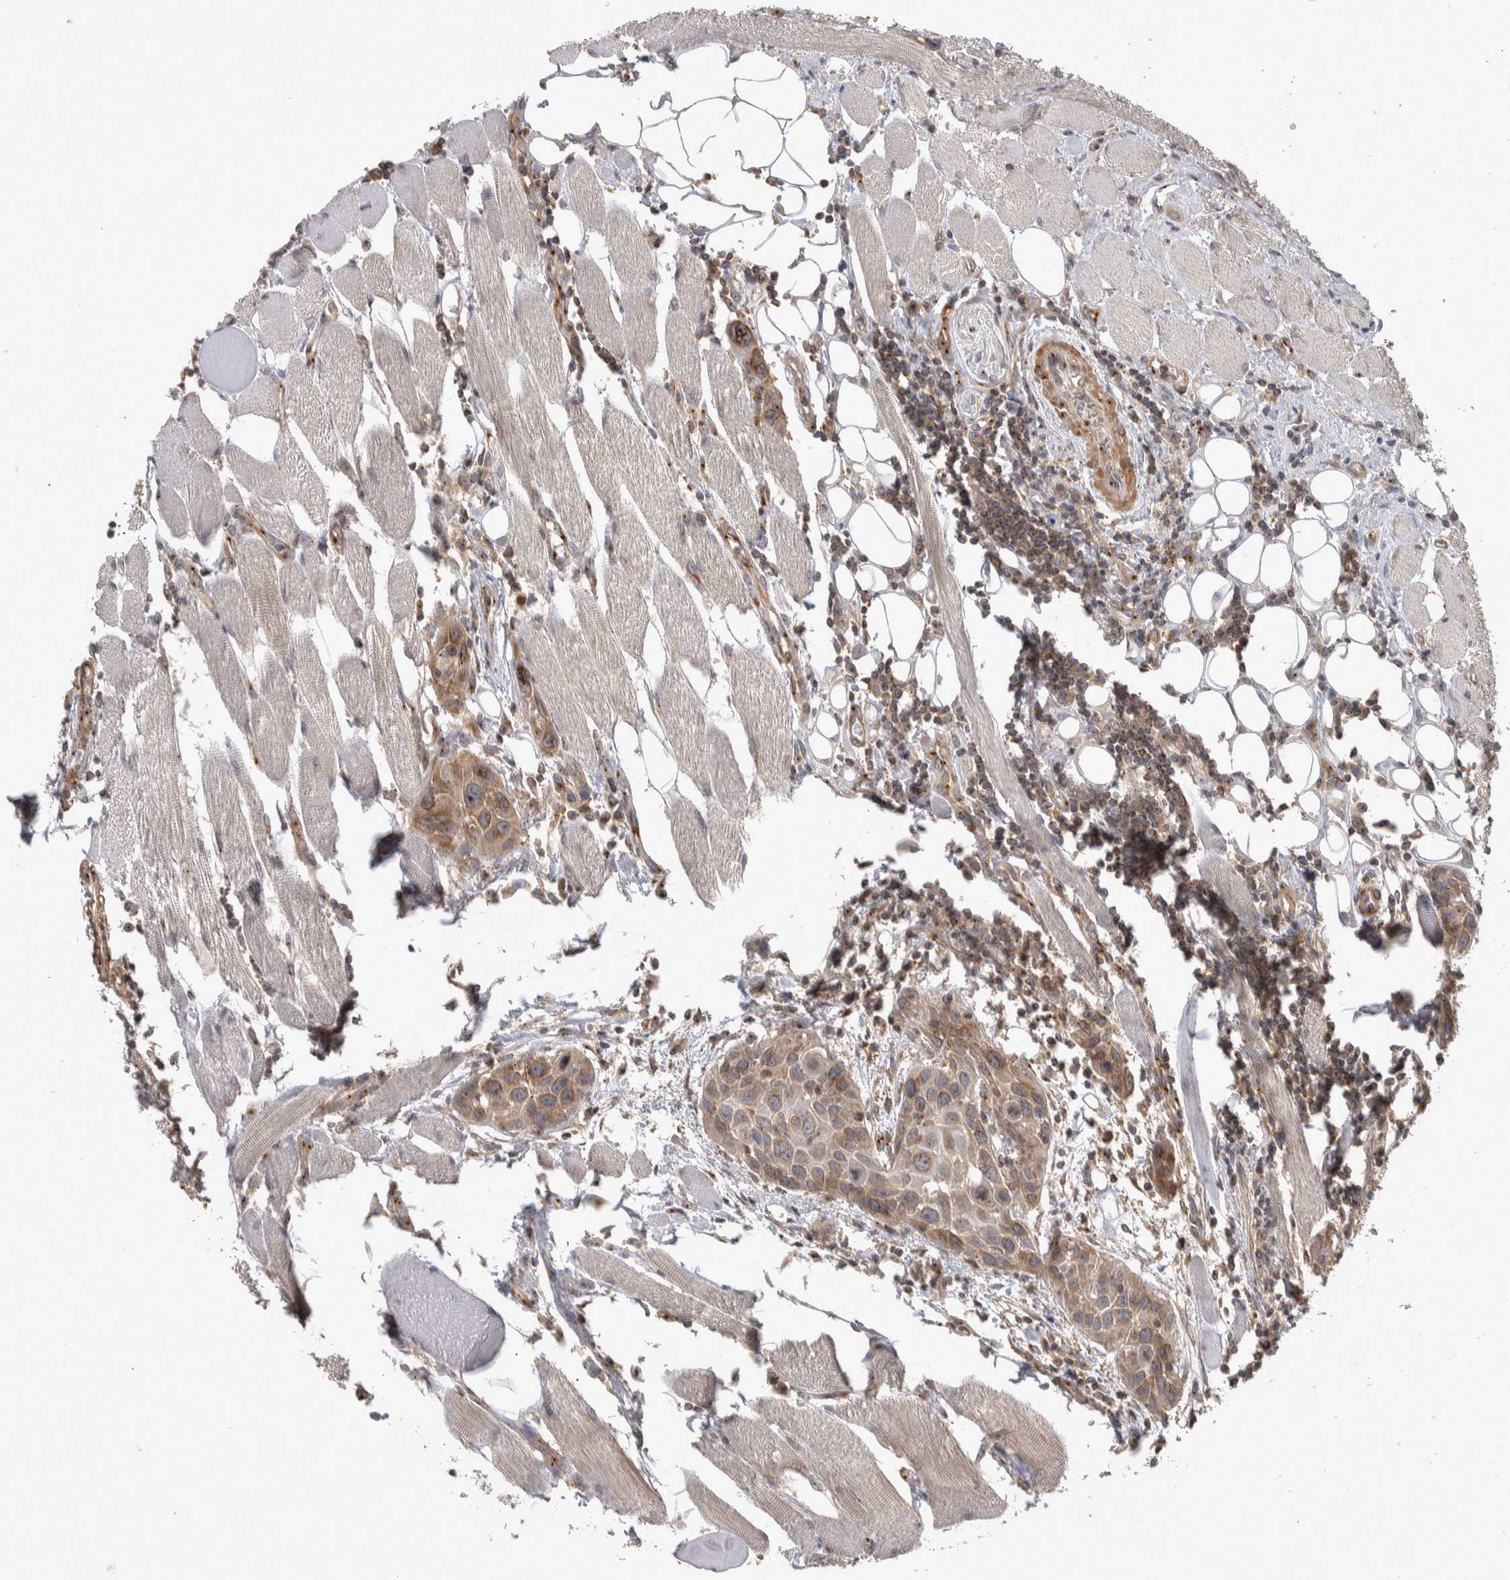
{"staining": {"intensity": "moderate", "quantity": ">75%", "location": "cytoplasmic/membranous"}, "tissue": "head and neck cancer", "cell_type": "Tumor cells", "image_type": "cancer", "snomed": [{"axis": "morphology", "description": "Squamous cell carcinoma, NOS"}, {"axis": "topography", "description": "Oral tissue"}, {"axis": "topography", "description": "Head-Neck"}], "caption": "A brown stain shows moderate cytoplasmic/membranous expression of a protein in head and neck squamous cell carcinoma tumor cells.", "gene": "IFRD1", "patient": {"sex": "female", "age": 50}}